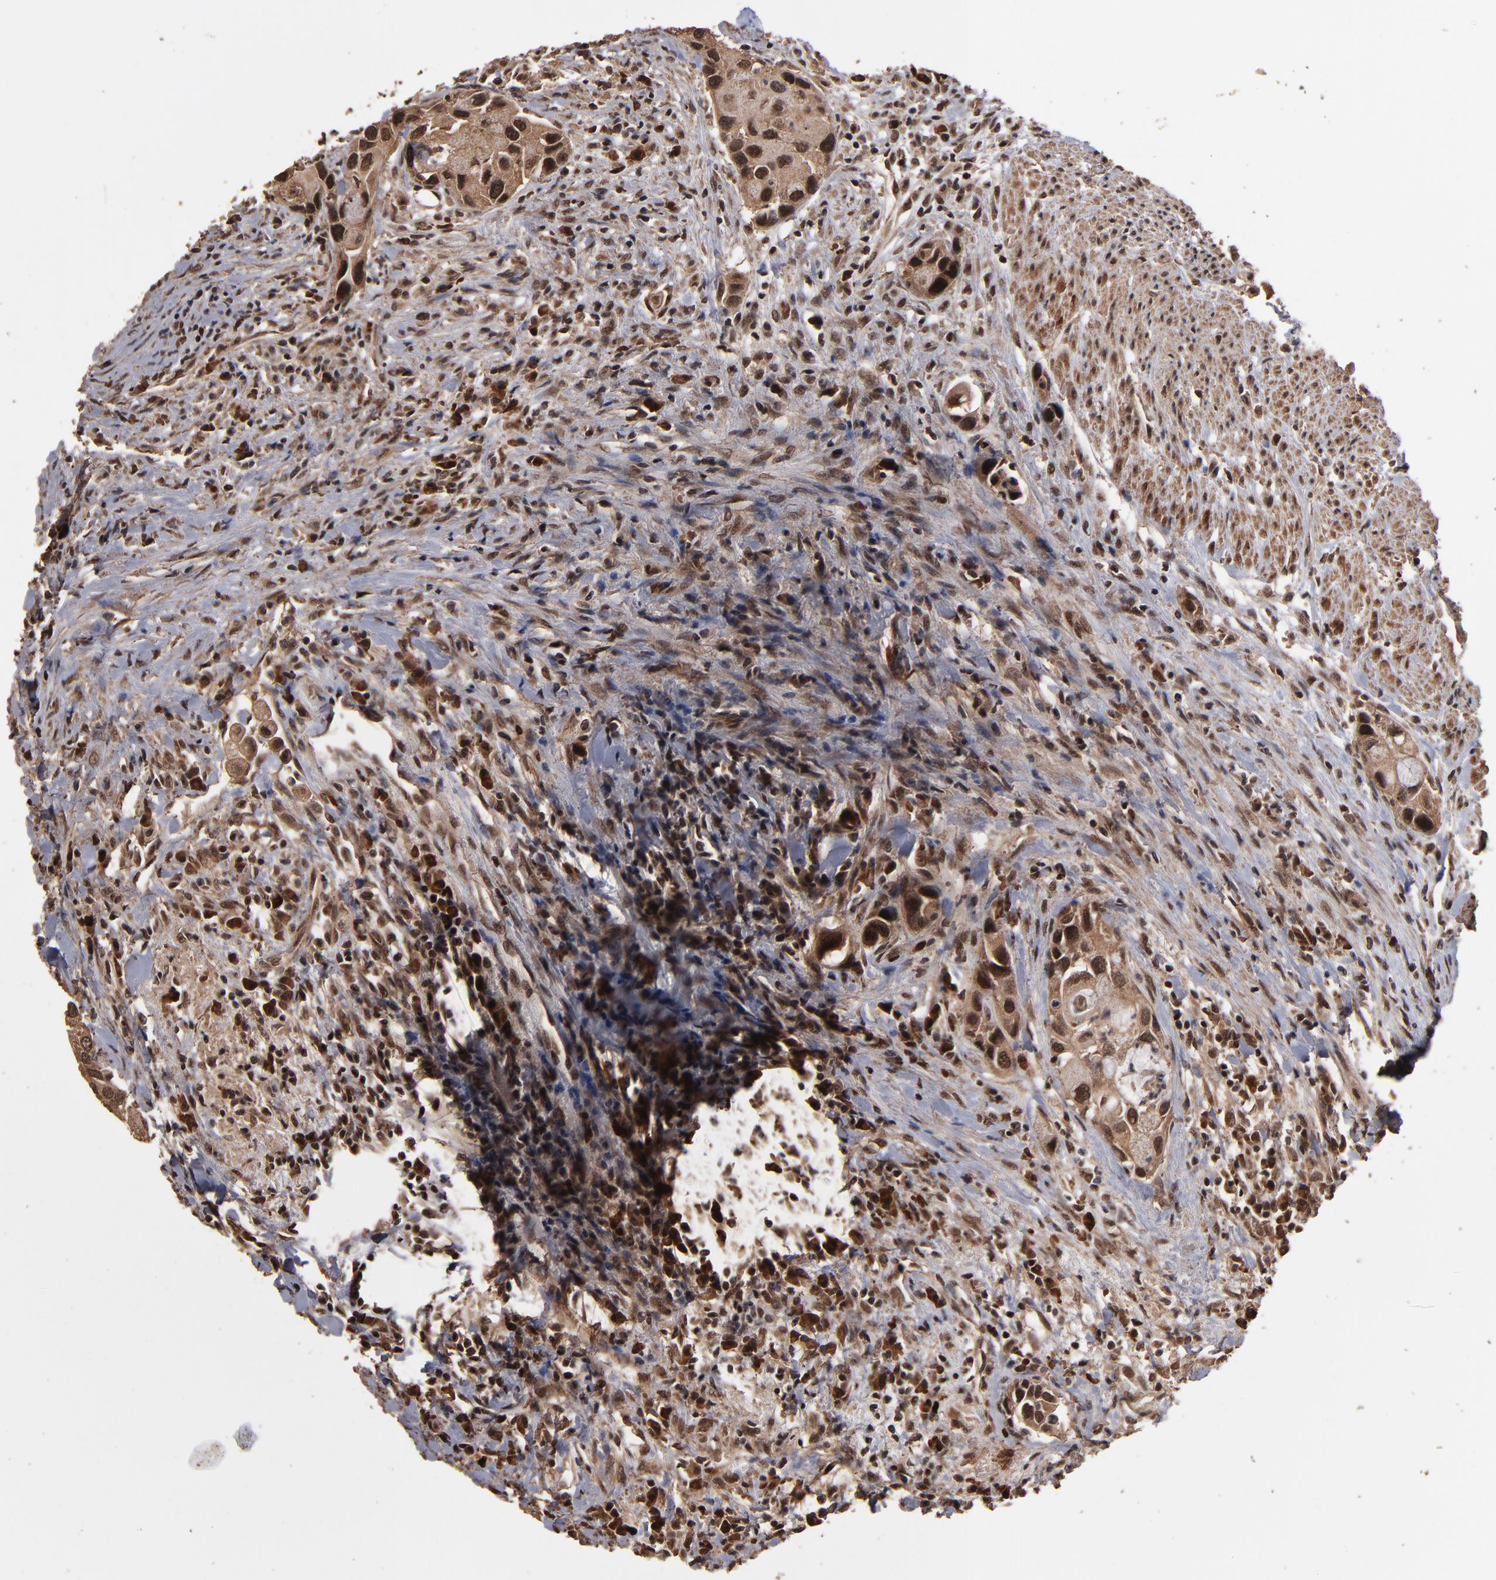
{"staining": {"intensity": "moderate", "quantity": ">75%", "location": "cytoplasmic/membranous,nuclear"}, "tissue": "urothelial cancer", "cell_type": "Tumor cells", "image_type": "cancer", "snomed": [{"axis": "morphology", "description": "Urothelial carcinoma, High grade"}, {"axis": "topography", "description": "Urinary bladder"}], "caption": "Human urothelial carcinoma (high-grade) stained with a protein marker shows moderate staining in tumor cells.", "gene": "NXF2B", "patient": {"sex": "male", "age": 66}}